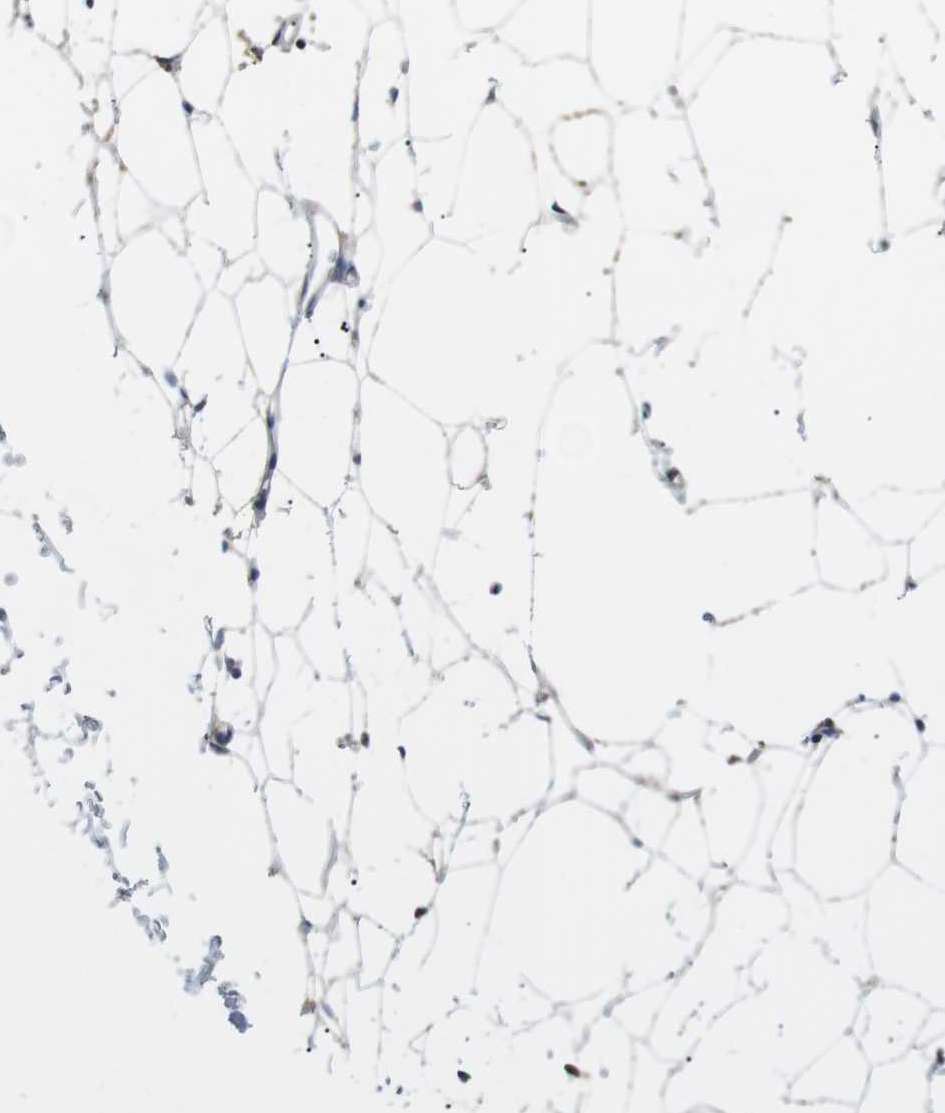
{"staining": {"intensity": "negative", "quantity": "none", "location": "none"}, "tissue": "adipose tissue", "cell_type": "Adipocytes", "image_type": "normal", "snomed": [{"axis": "morphology", "description": "Normal tissue, NOS"}, {"axis": "topography", "description": "Breast"}, {"axis": "topography", "description": "Soft tissue"}], "caption": "This image is of unremarkable adipose tissue stained with immunohistochemistry (IHC) to label a protein in brown with the nuclei are counter-stained blue. There is no expression in adipocytes.", "gene": "CISD2", "patient": {"sex": "female", "age": 75}}